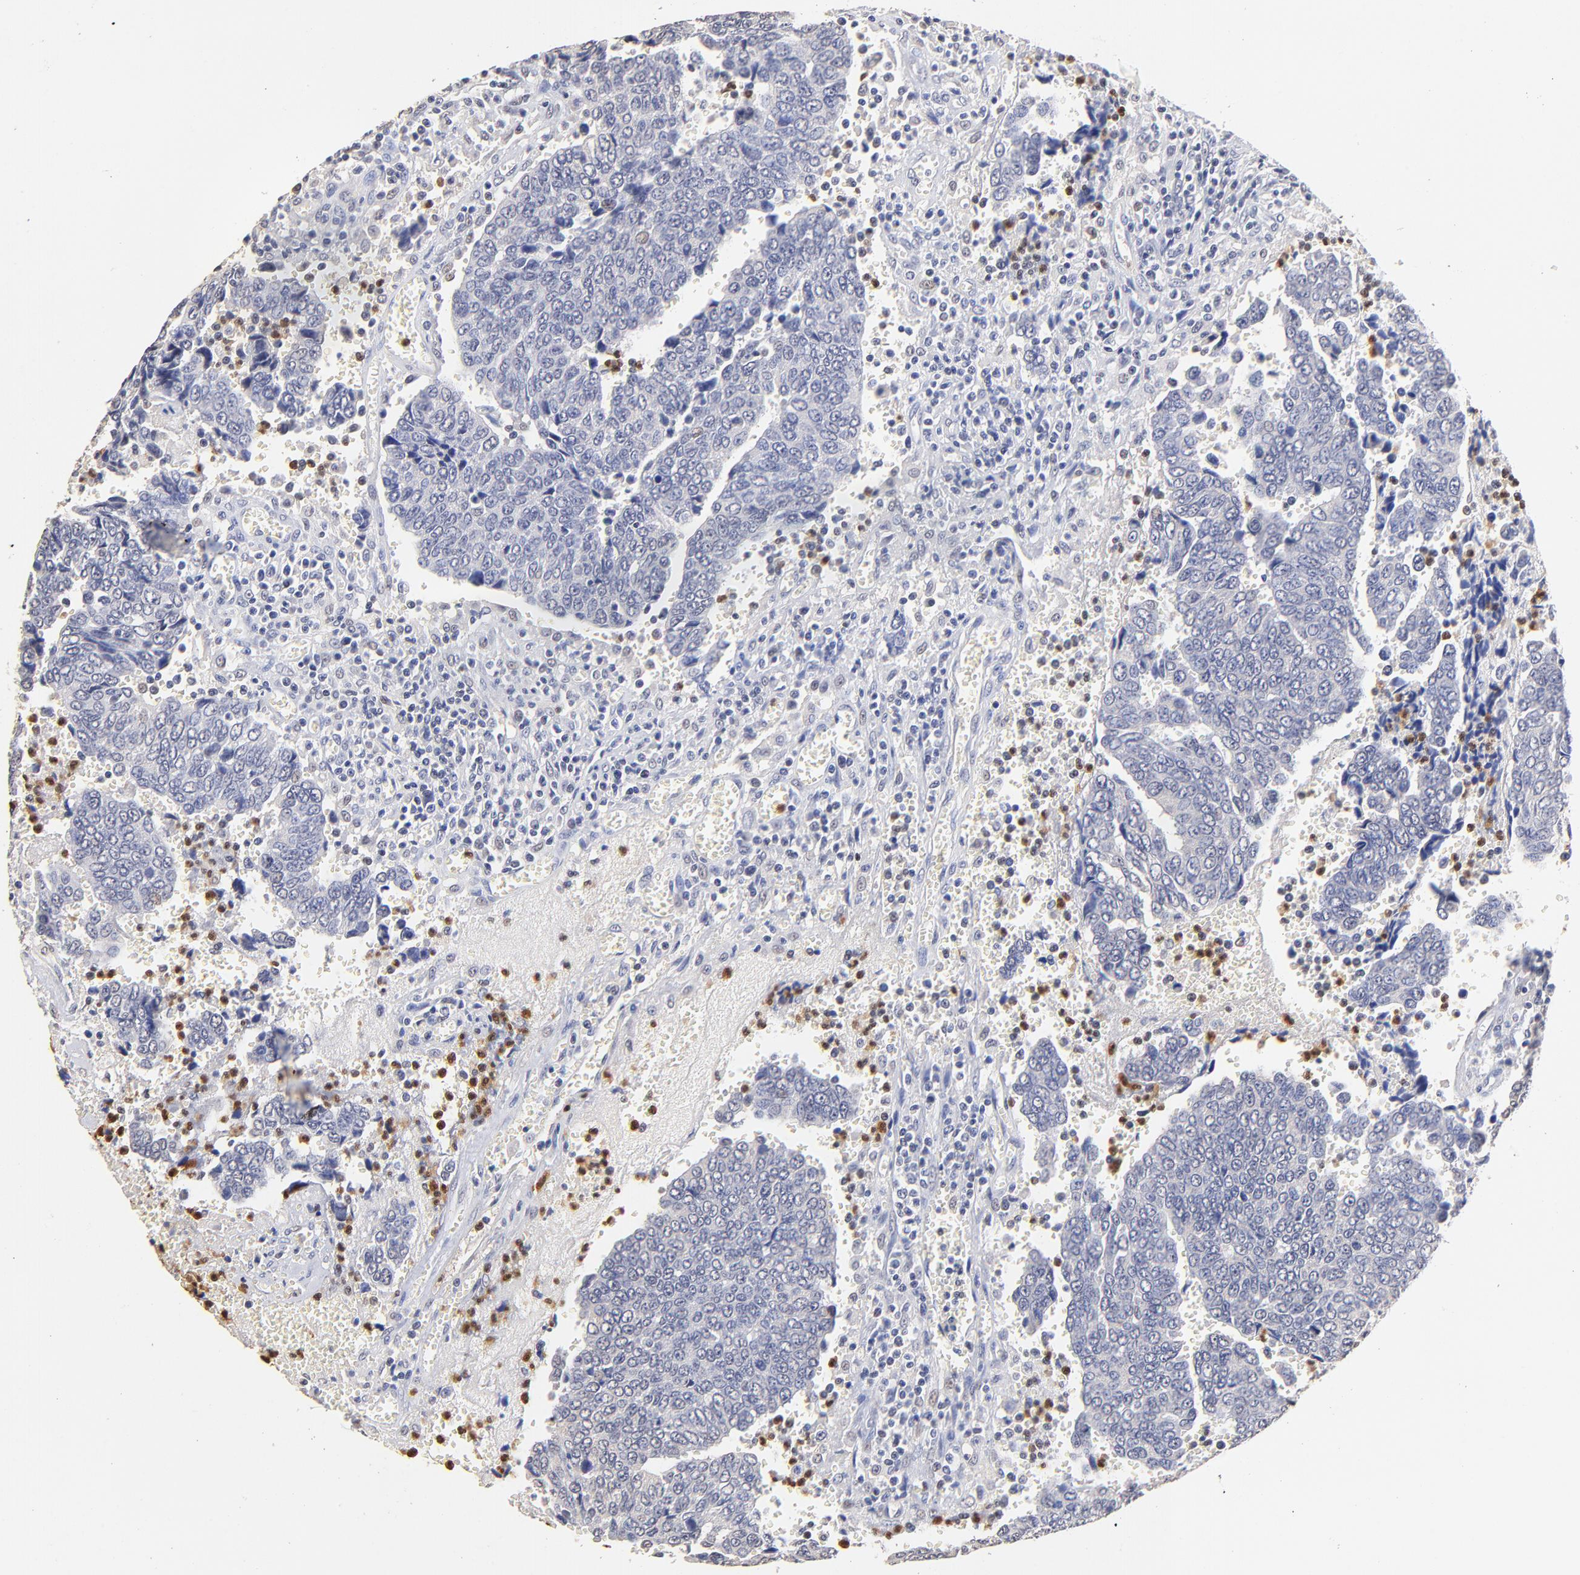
{"staining": {"intensity": "negative", "quantity": "none", "location": "none"}, "tissue": "urothelial cancer", "cell_type": "Tumor cells", "image_type": "cancer", "snomed": [{"axis": "morphology", "description": "Urothelial carcinoma, High grade"}, {"axis": "topography", "description": "Urinary bladder"}], "caption": "A micrograph of human urothelial cancer is negative for staining in tumor cells.", "gene": "BBOF1", "patient": {"sex": "male", "age": 86}}